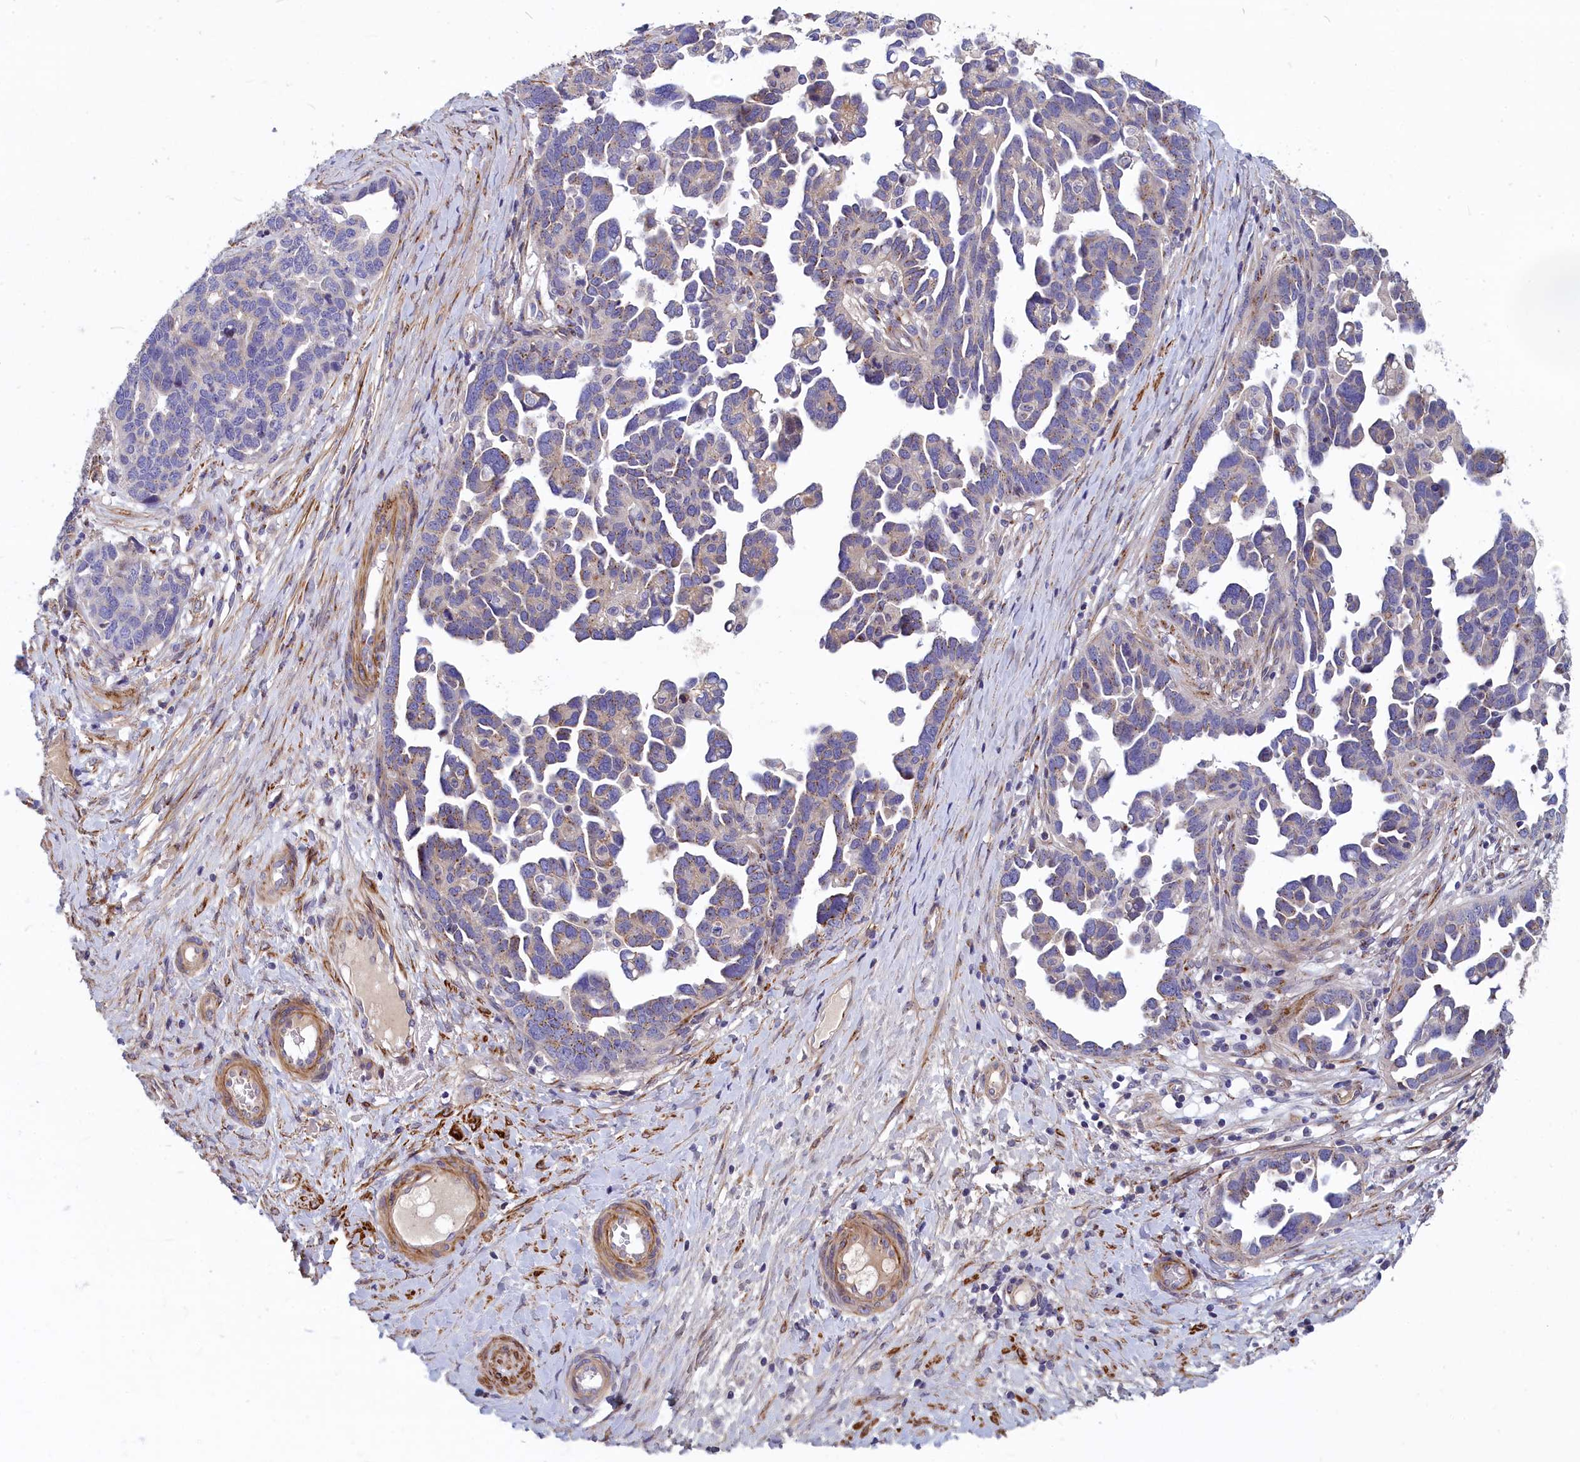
{"staining": {"intensity": "weak", "quantity": "<25%", "location": "cytoplasmic/membranous"}, "tissue": "ovarian cancer", "cell_type": "Tumor cells", "image_type": "cancer", "snomed": [{"axis": "morphology", "description": "Cystadenocarcinoma, serous, NOS"}, {"axis": "topography", "description": "Ovary"}], "caption": "An immunohistochemistry (IHC) photomicrograph of serous cystadenocarcinoma (ovarian) is shown. There is no staining in tumor cells of serous cystadenocarcinoma (ovarian). (Brightfield microscopy of DAB IHC at high magnification).", "gene": "TUBGCP4", "patient": {"sex": "female", "age": 54}}